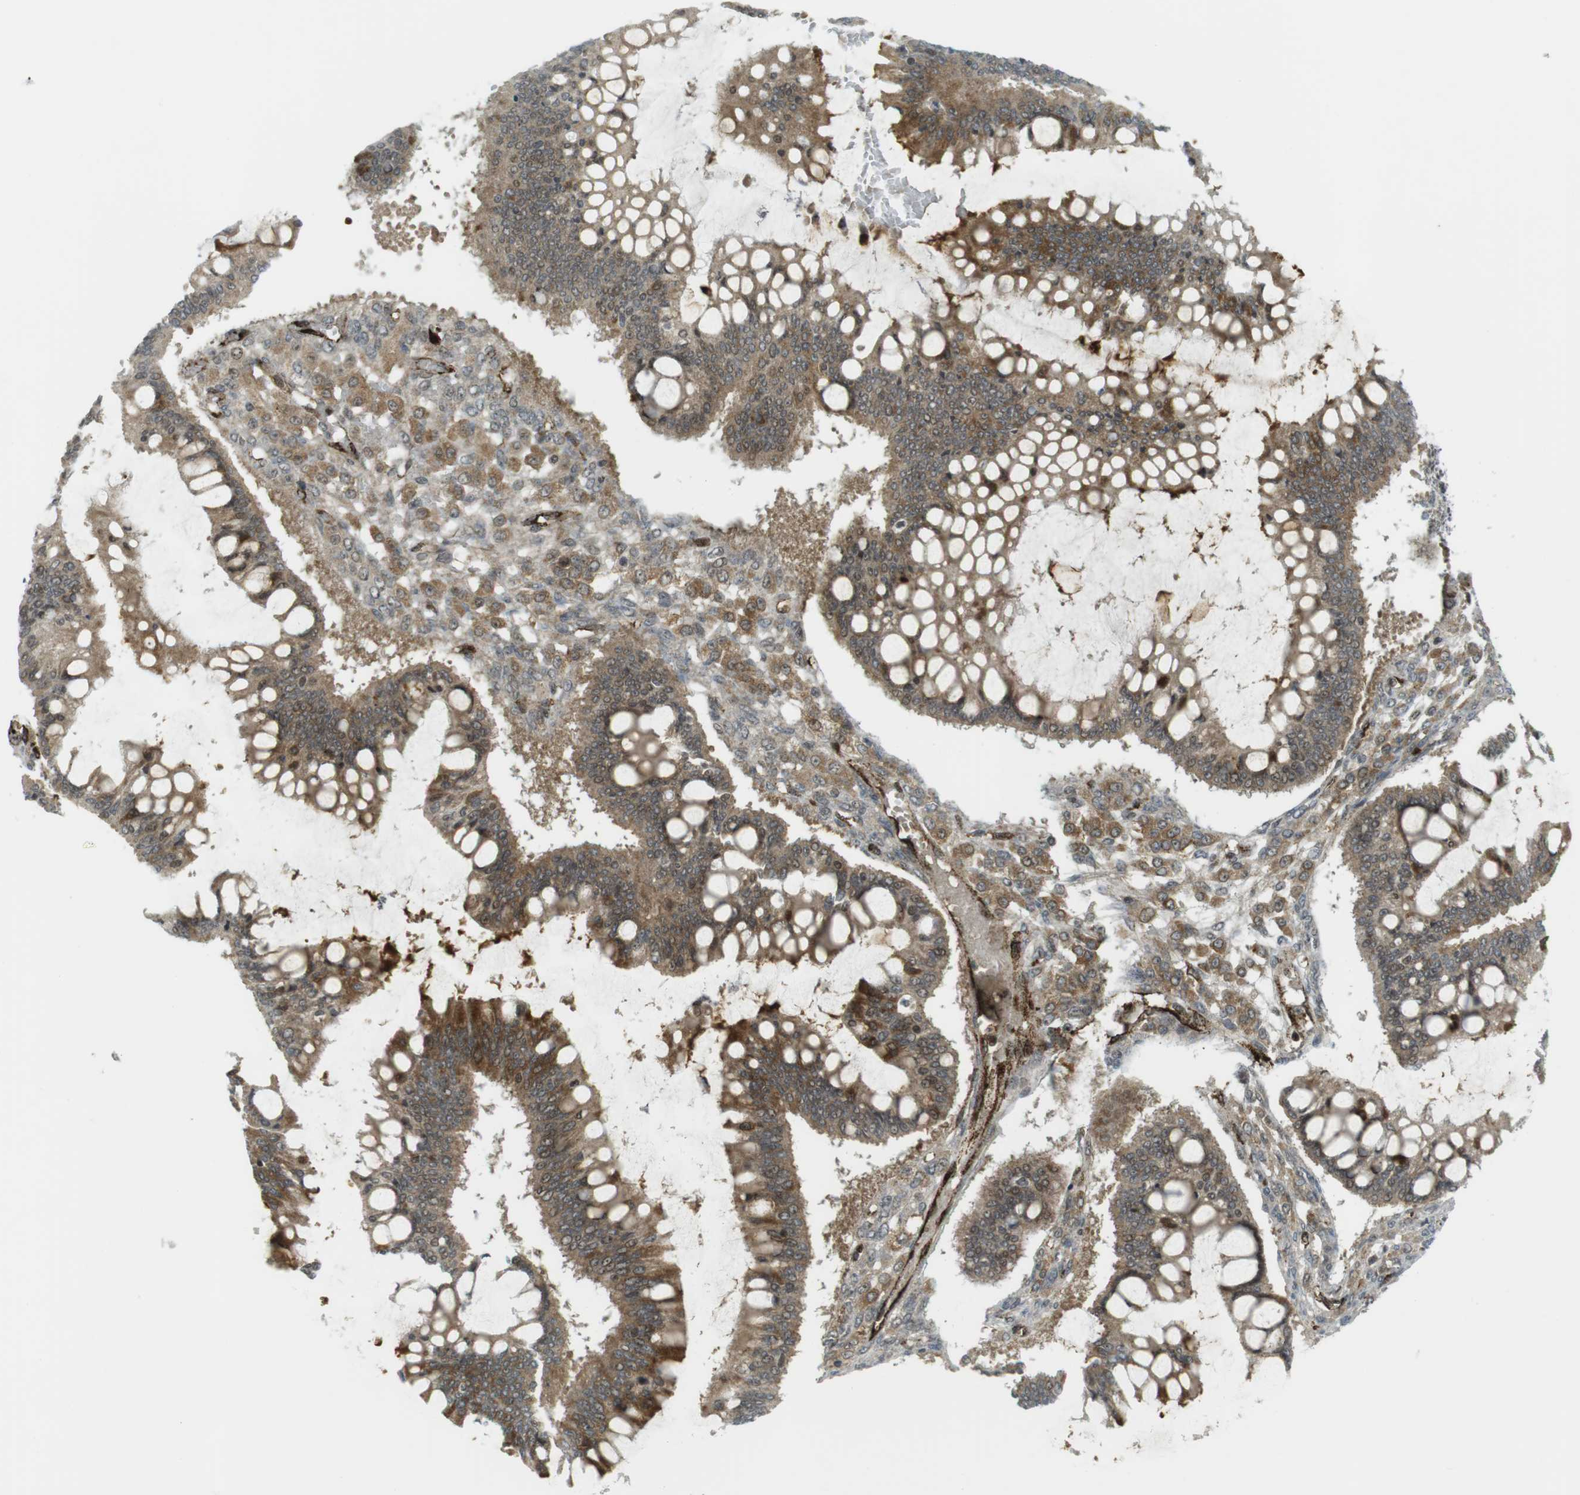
{"staining": {"intensity": "moderate", "quantity": ">75%", "location": "cytoplasmic/membranous,nuclear"}, "tissue": "ovarian cancer", "cell_type": "Tumor cells", "image_type": "cancer", "snomed": [{"axis": "morphology", "description": "Cystadenocarcinoma, mucinous, NOS"}, {"axis": "topography", "description": "Ovary"}], "caption": "A brown stain highlights moderate cytoplasmic/membranous and nuclear positivity of a protein in human mucinous cystadenocarcinoma (ovarian) tumor cells. (DAB IHC with brightfield microscopy, high magnification).", "gene": "PPP1R13B", "patient": {"sex": "female", "age": 73}}